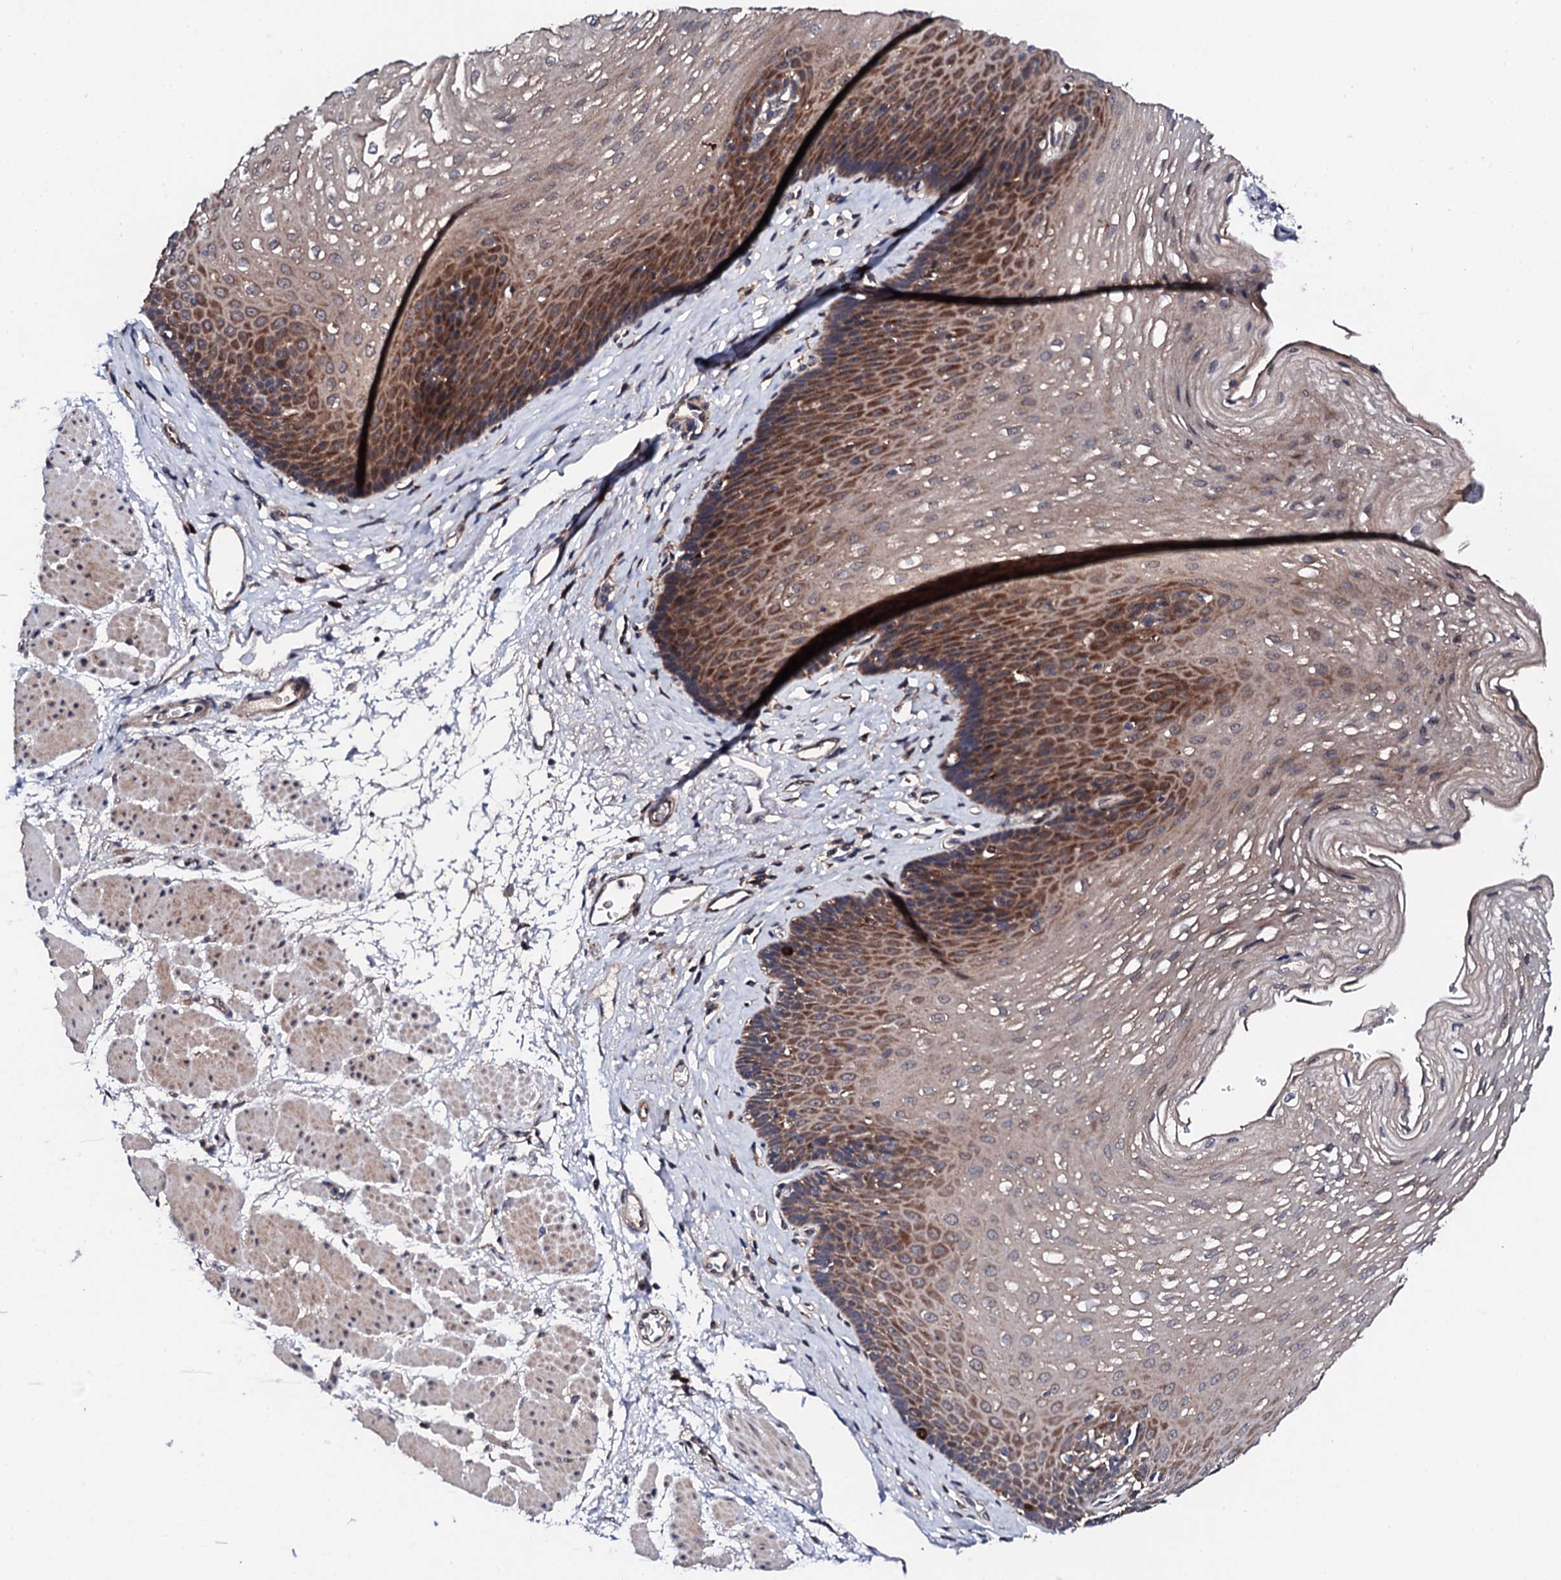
{"staining": {"intensity": "moderate", "quantity": "25%-75%", "location": "cytoplasmic/membranous"}, "tissue": "esophagus", "cell_type": "Squamous epithelial cells", "image_type": "normal", "snomed": [{"axis": "morphology", "description": "Normal tissue, NOS"}, {"axis": "topography", "description": "Esophagus"}], "caption": "Protein staining of unremarkable esophagus demonstrates moderate cytoplasmic/membranous positivity in approximately 25%-75% of squamous epithelial cells.", "gene": "IP6K1", "patient": {"sex": "female", "age": 66}}